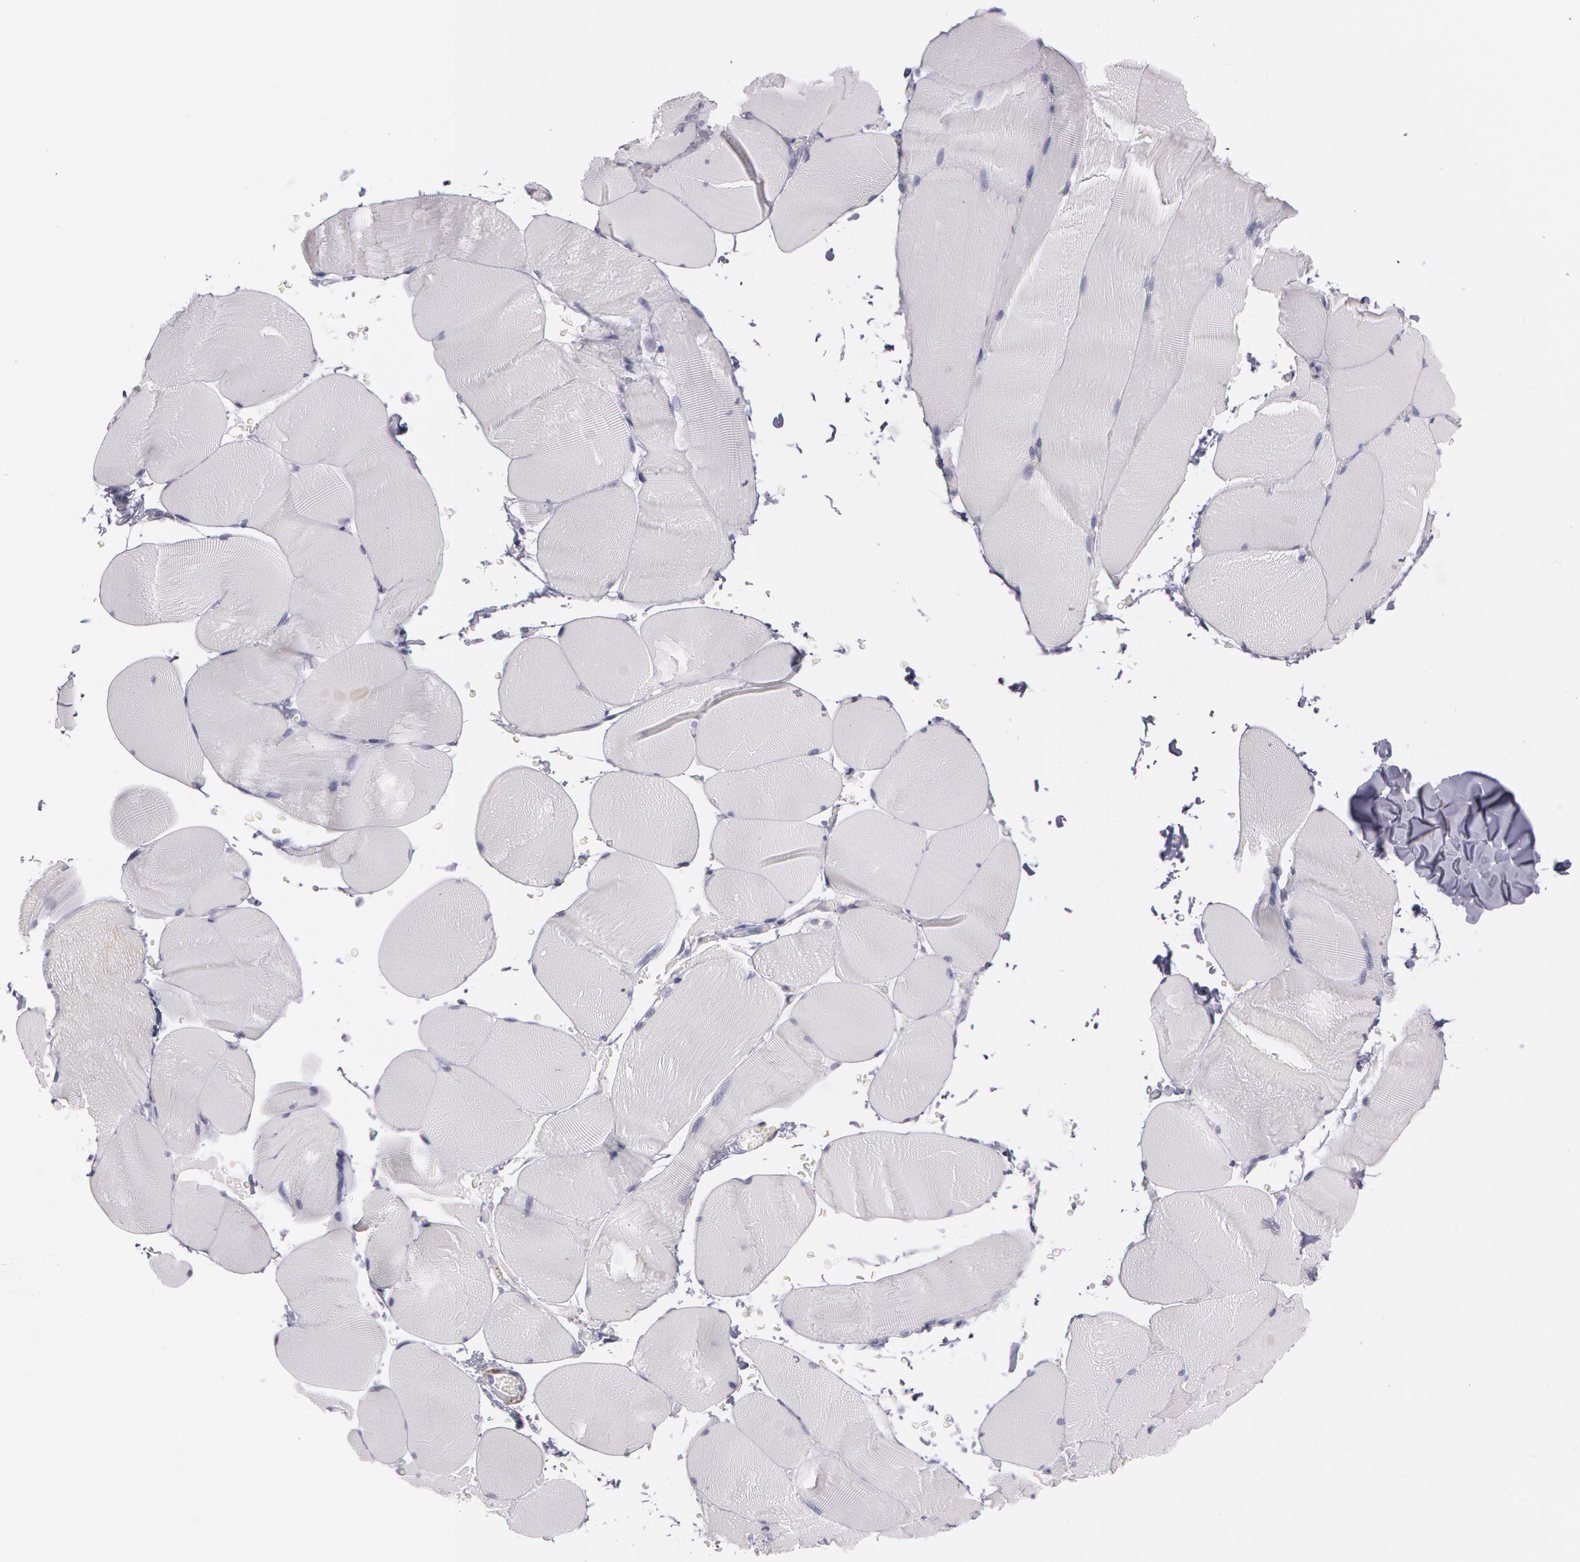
{"staining": {"intensity": "negative", "quantity": "none", "location": "none"}, "tissue": "skeletal muscle", "cell_type": "Myocytes", "image_type": "normal", "snomed": [{"axis": "morphology", "description": "Normal tissue, NOS"}, {"axis": "topography", "description": "Skeletal muscle"}], "caption": "Immunohistochemistry (IHC) image of normal human skeletal muscle stained for a protein (brown), which reveals no positivity in myocytes.", "gene": "SNCG", "patient": {"sex": "male", "age": 71}}